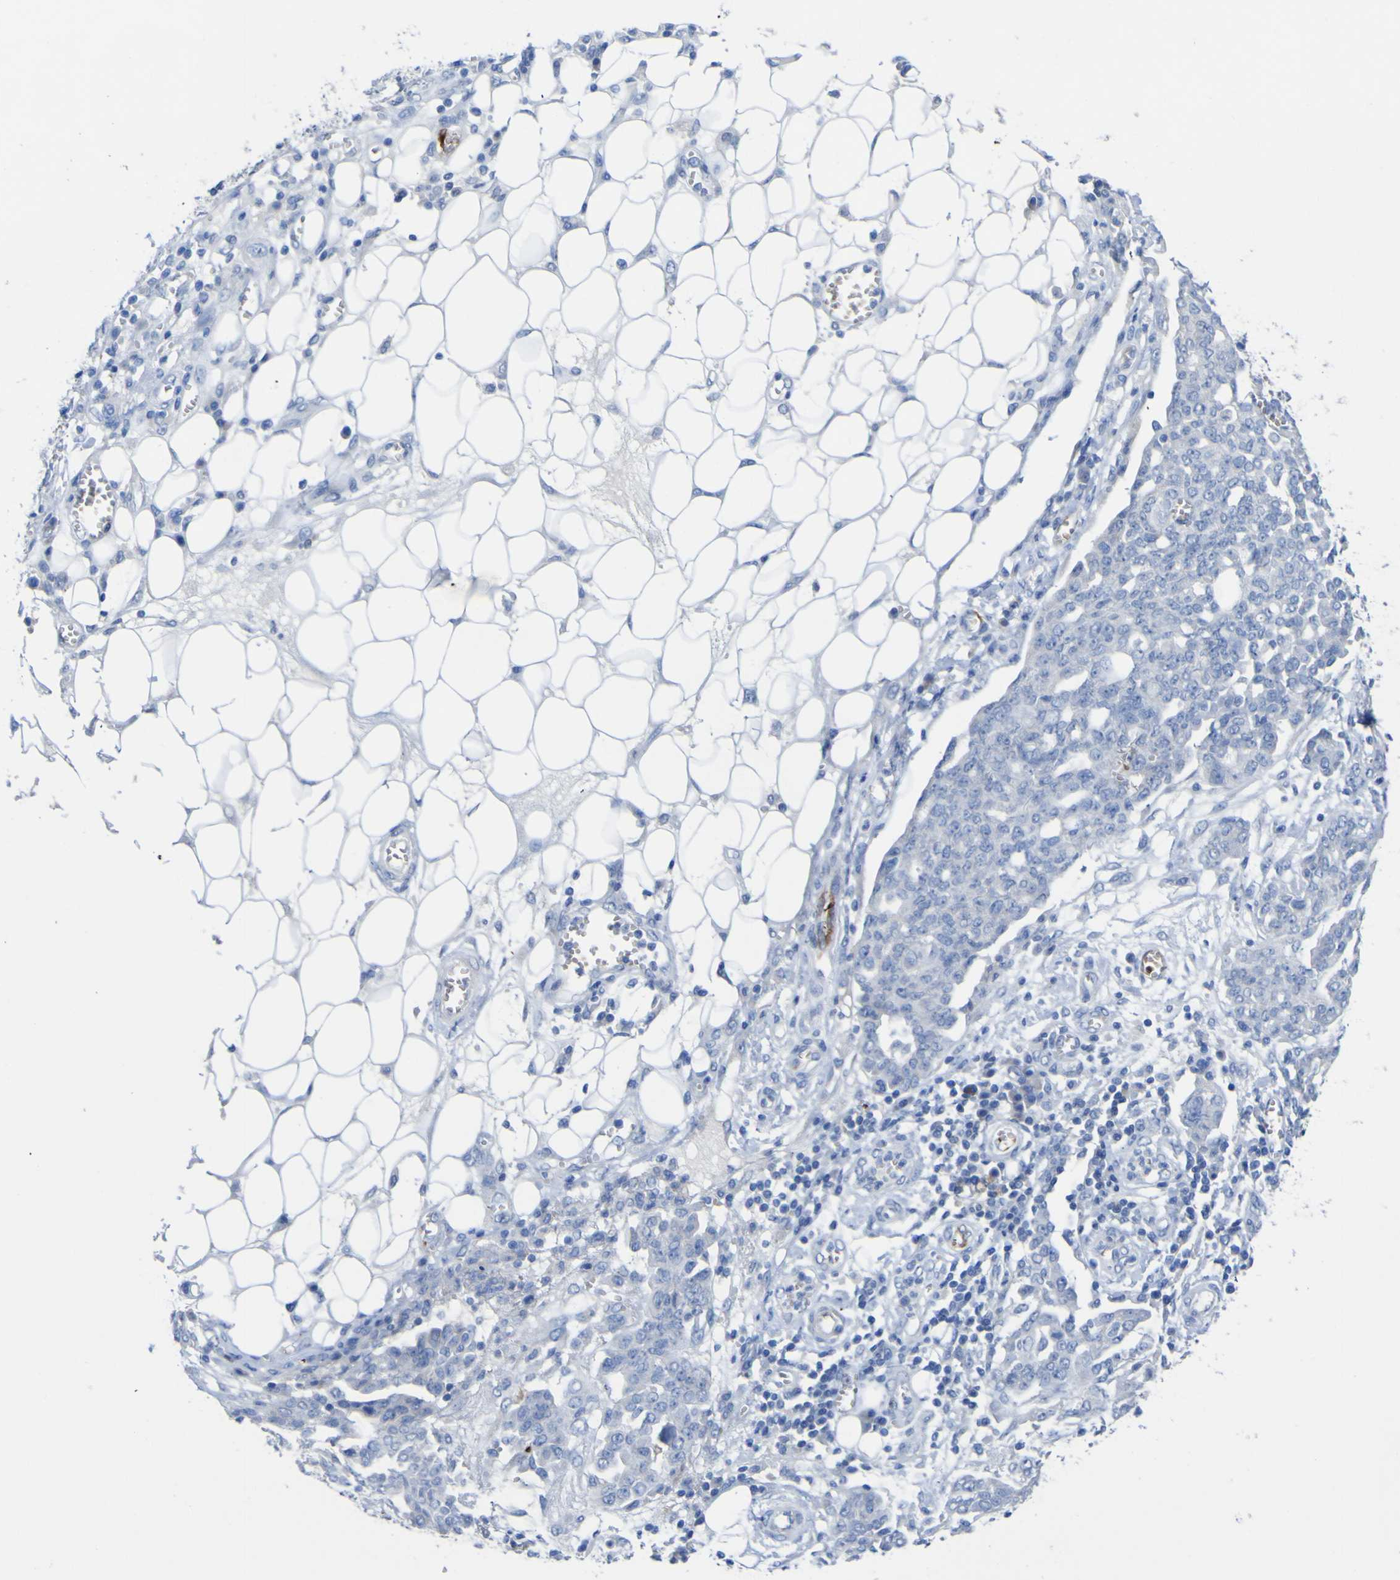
{"staining": {"intensity": "negative", "quantity": "none", "location": "none"}, "tissue": "ovarian cancer", "cell_type": "Tumor cells", "image_type": "cancer", "snomed": [{"axis": "morphology", "description": "Cystadenocarcinoma, serous, NOS"}, {"axis": "topography", "description": "Soft tissue"}, {"axis": "topography", "description": "Ovary"}], "caption": "Protein analysis of ovarian serous cystadenocarcinoma reveals no significant expression in tumor cells.", "gene": "GCM1", "patient": {"sex": "female", "age": 57}}